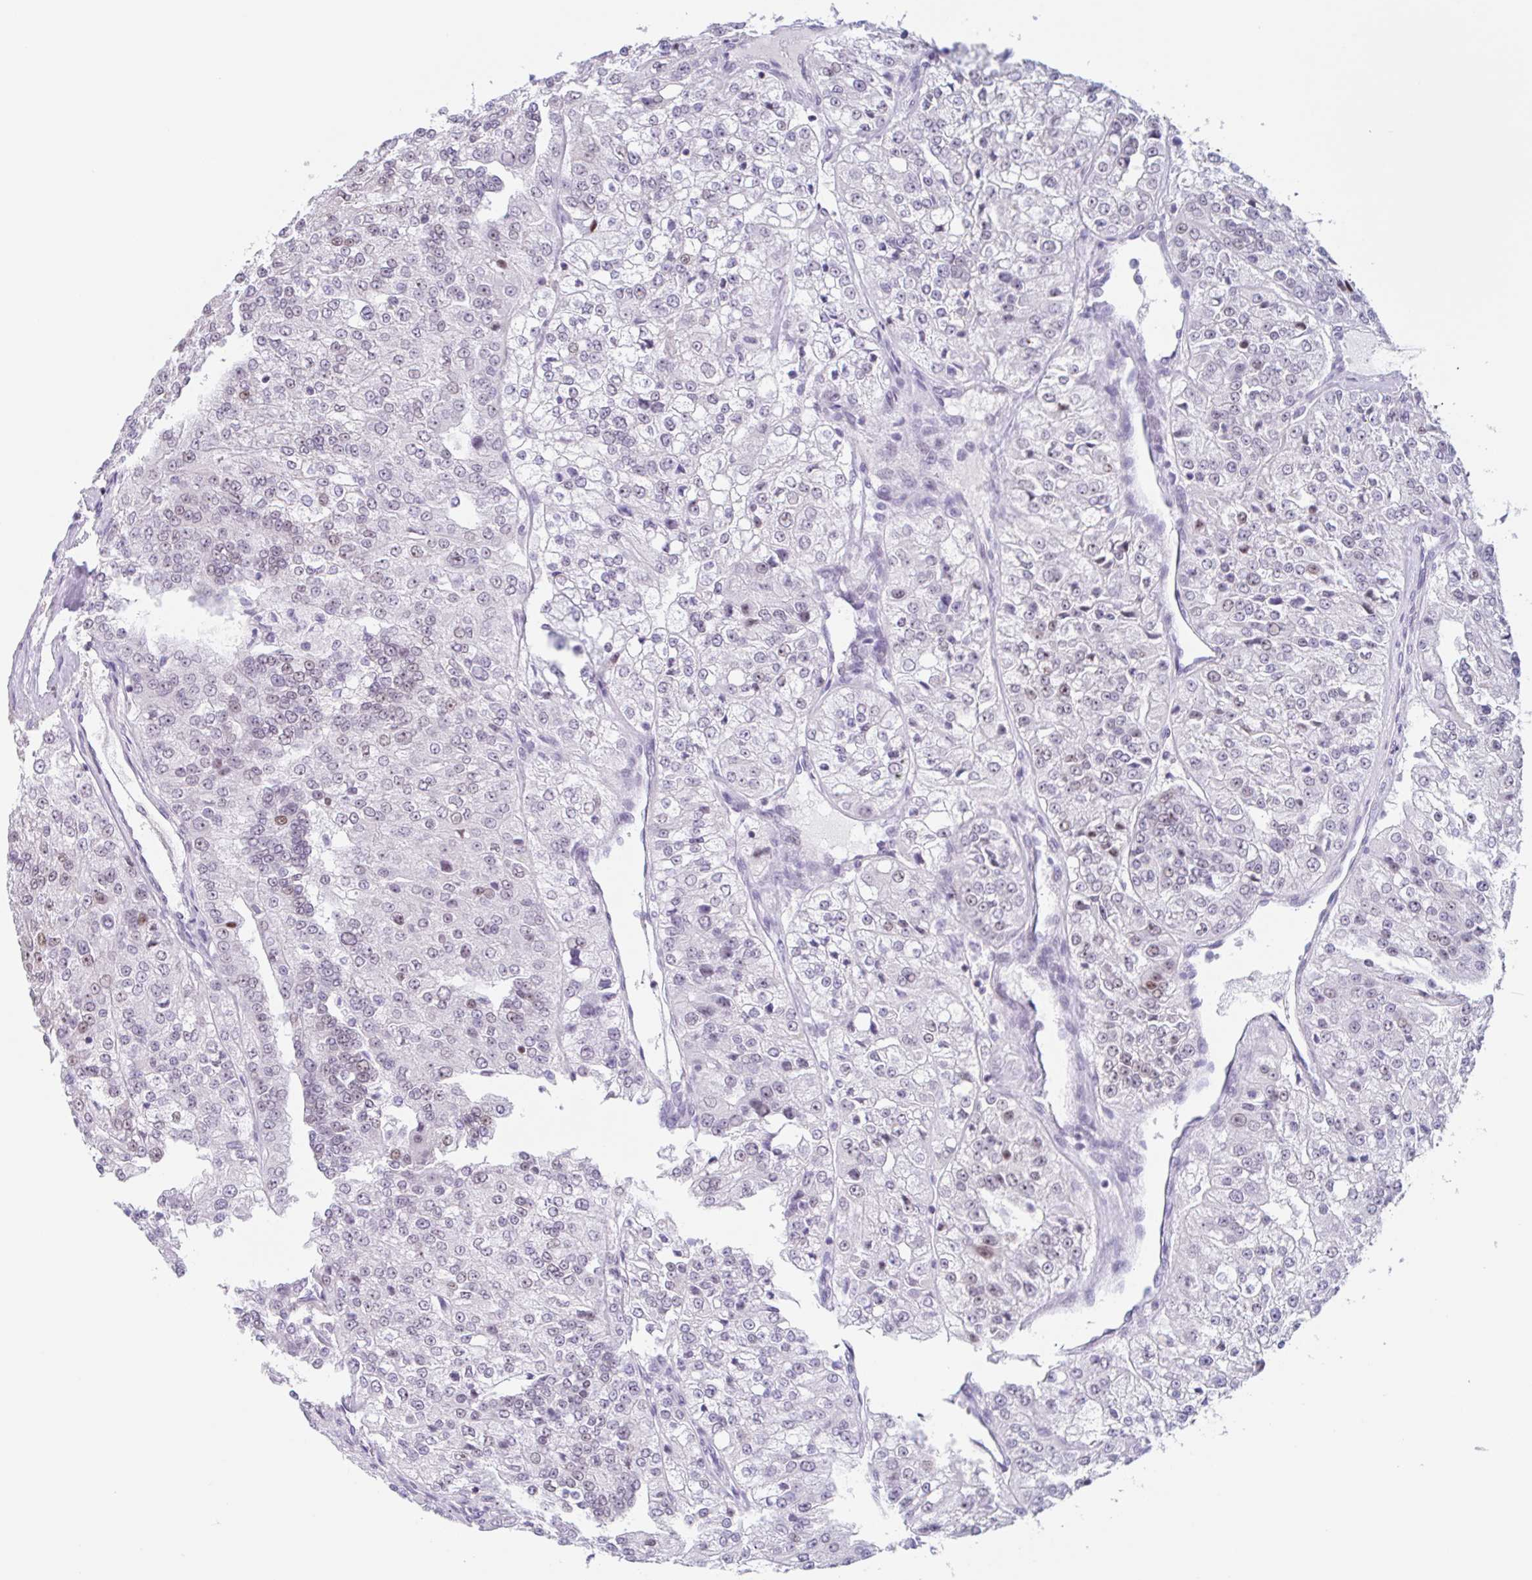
{"staining": {"intensity": "moderate", "quantity": "25%-75%", "location": "nuclear"}, "tissue": "renal cancer", "cell_type": "Tumor cells", "image_type": "cancer", "snomed": [{"axis": "morphology", "description": "Adenocarcinoma, NOS"}, {"axis": "topography", "description": "Kidney"}], "caption": "Renal adenocarcinoma stained with DAB (3,3'-diaminobenzidine) immunohistochemistry (IHC) displays medium levels of moderate nuclear expression in about 25%-75% of tumor cells. (IHC, brightfield microscopy, high magnification).", "gene": "LENG9", "patient": {"sex": "female", "age": 63}}